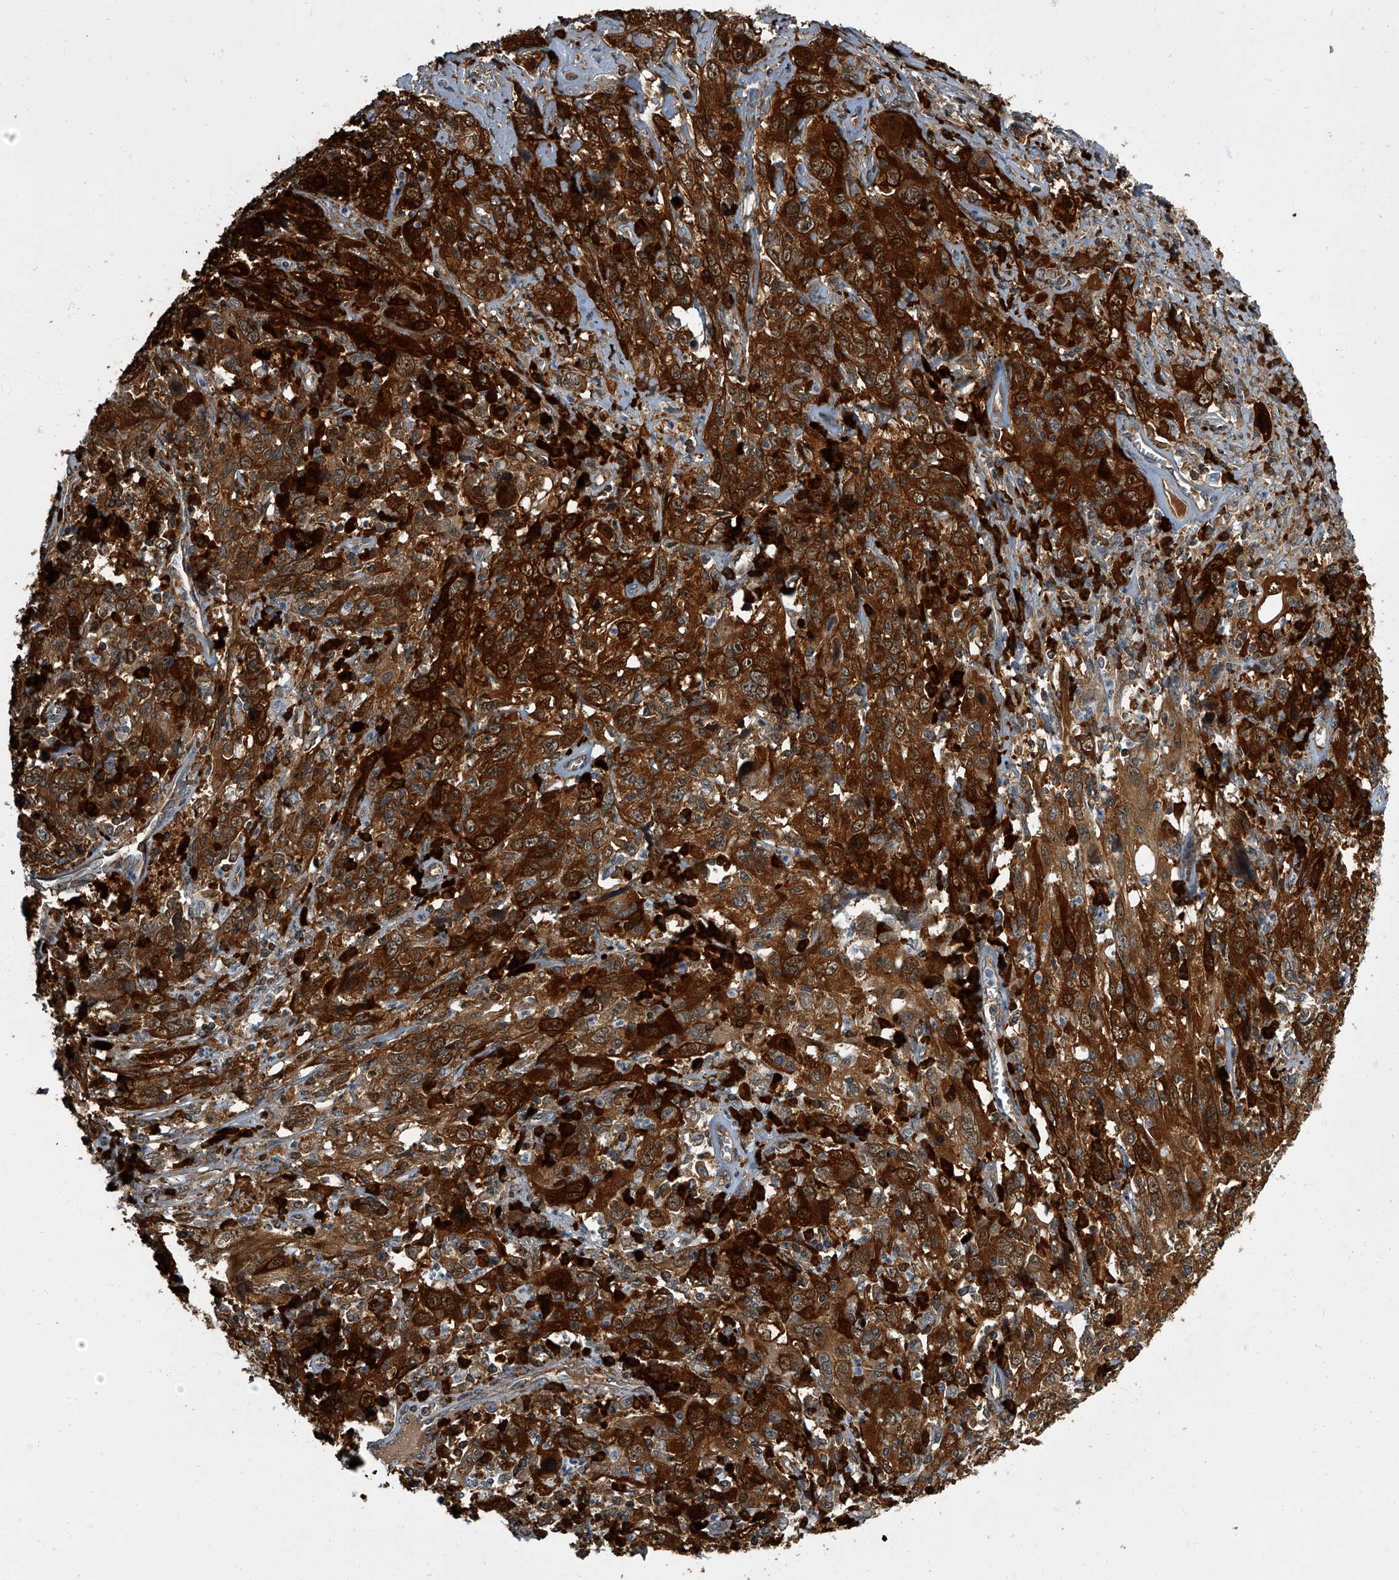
{"staining": {"intensity": "strong", "quantity": ">75%", "location": "cytoplasmic/membranous"}, "tissue": "cervical cancer", "cell_type": "Tumor cells", "image_type": "cancer", "snomed": [{"axis": "morphology", "description": "Squamous cell carcinoma, NOS"}, {"axis": "topography", "description": "Cervix"}], "caption": "Immunohistochemistry (IHC) of cervical cancer (squamous cell carcinoma) demonstrates high levels of strong cytoplasmic/membranous expression in about >75% of tumor cells.", "gene": "CDV3", "patient": {"sex": "female", "age": 46}}